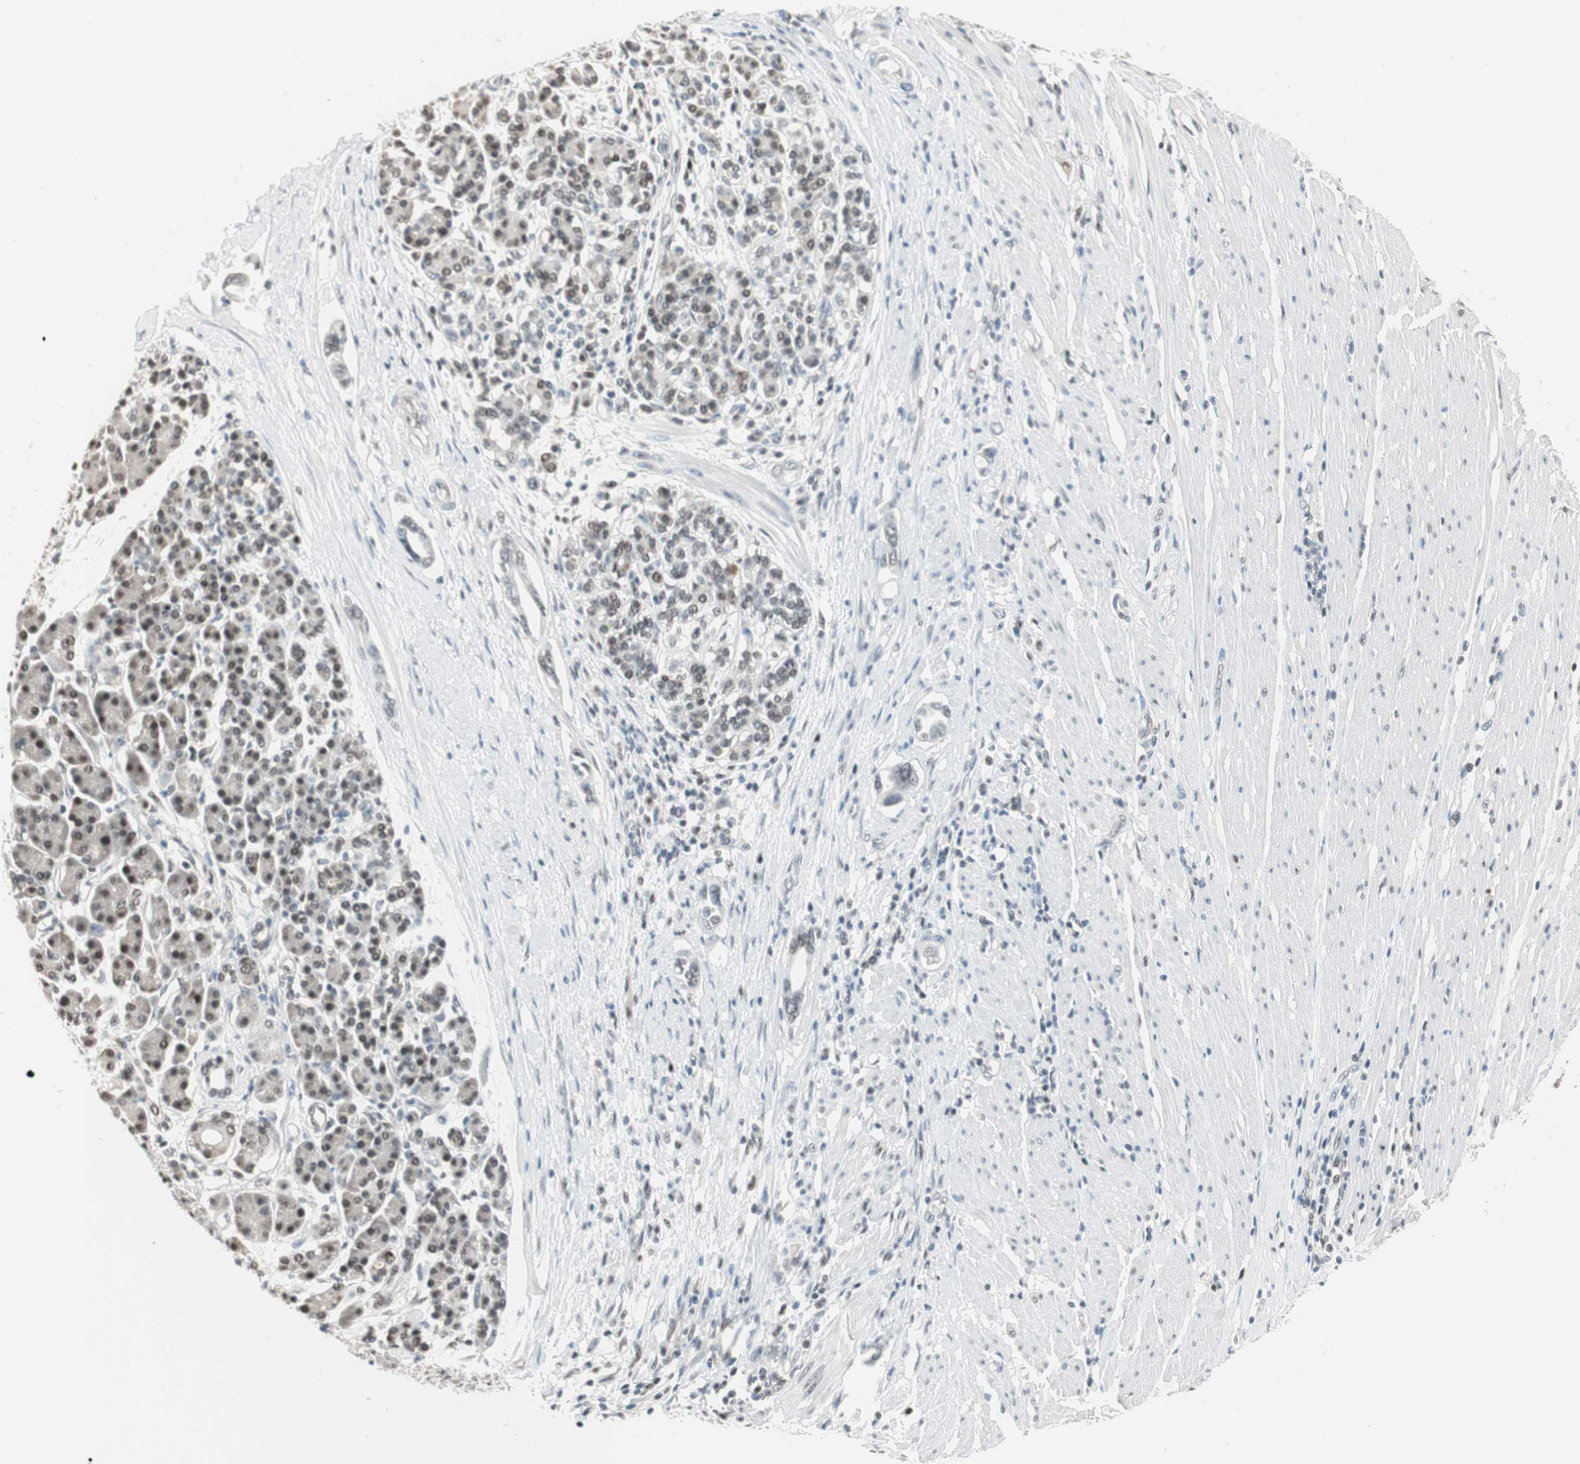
{"staining": {"intensity": "negative", "quantity": "none", "location": "none"}, "tissue": "pancreatic cancer", "cell_type": "Tumor cells", "image_type": "cancer", "snomed": [{"axis": "morphology", "description": "Adenocarcinoma, NOS"}, {"axis": "topography", "description": "Pancreas"}], "caption": "Tumor cells show no significant protein positivity in pancreatic cancer (adenocarcinoma).", "gene": "LONP2", "patient": {"sex": "female", "age": 57}}